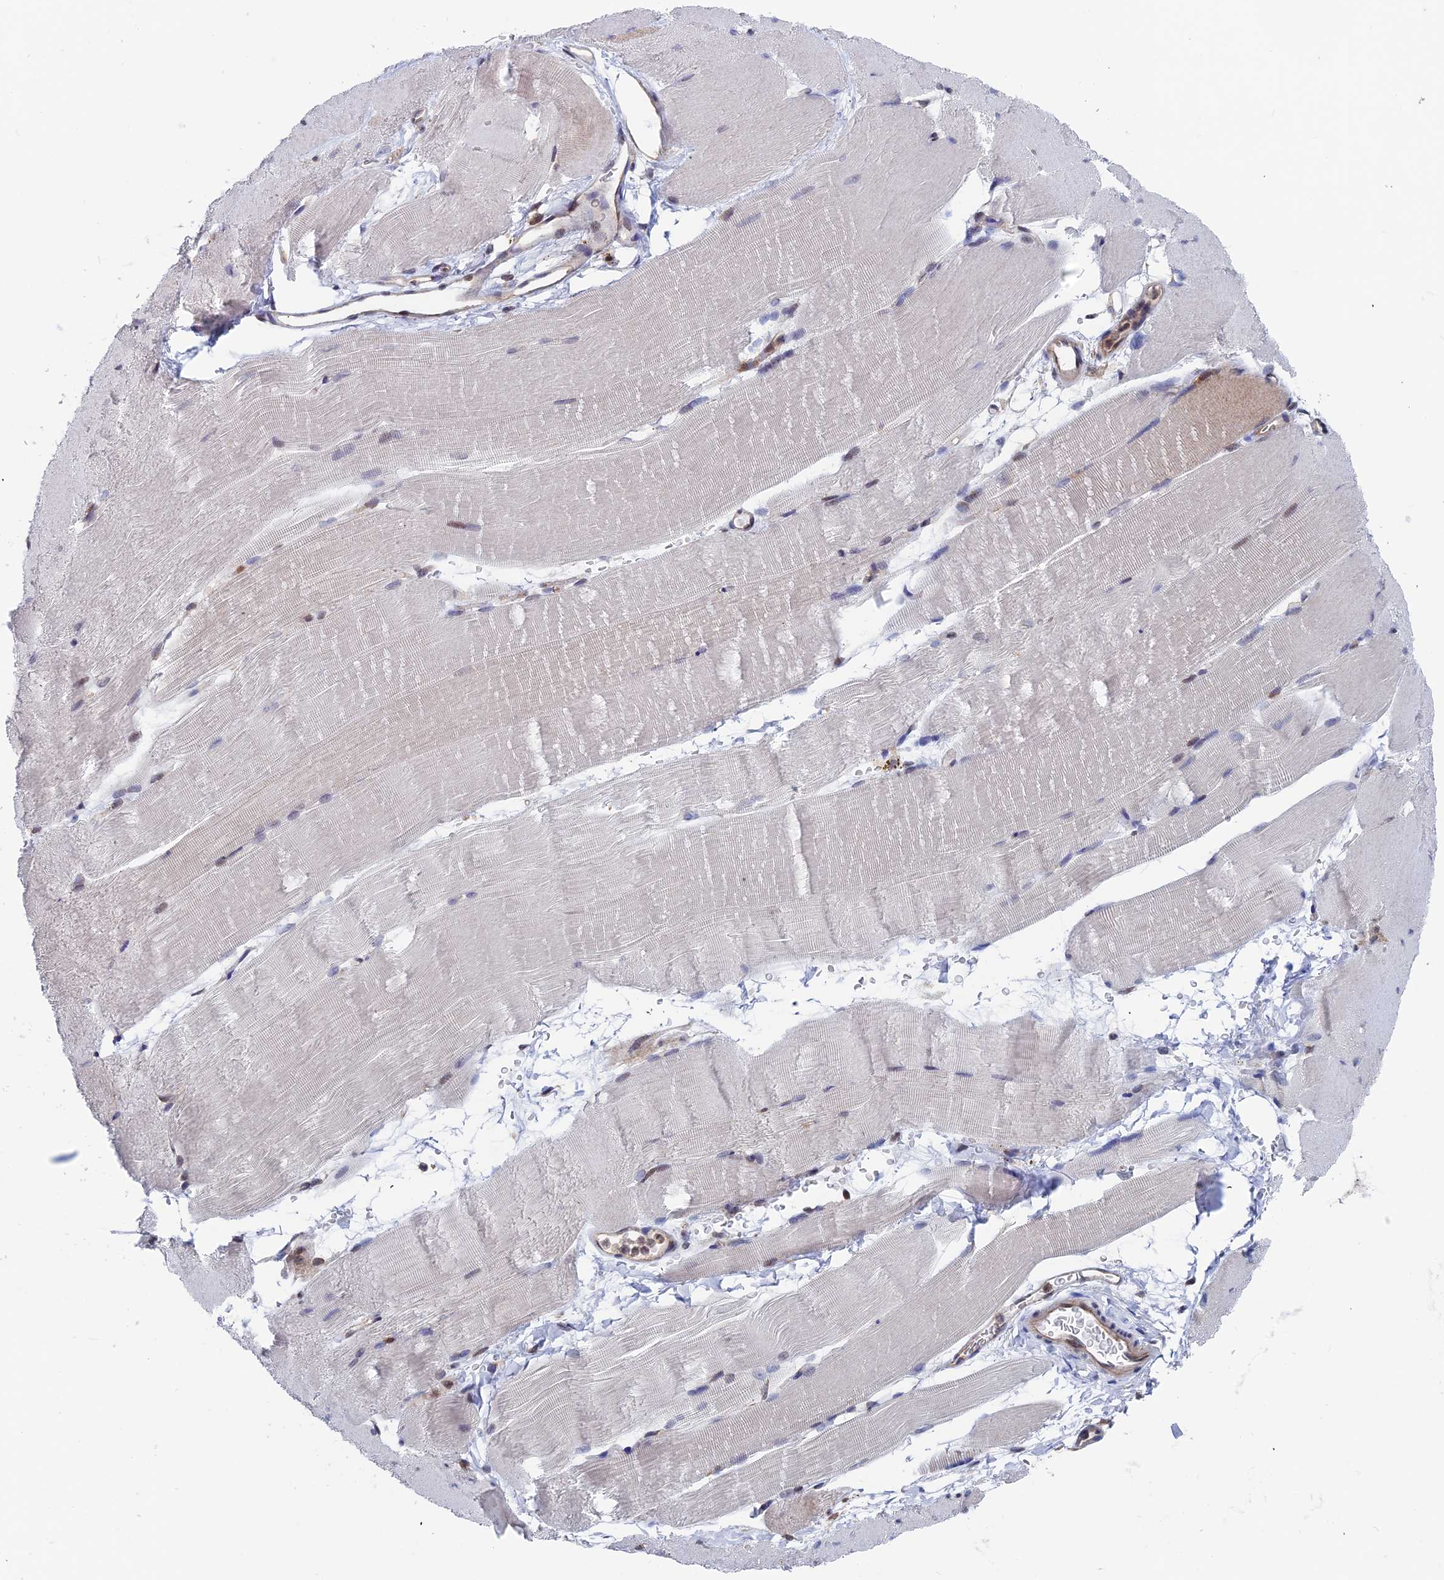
{"staining": {"intensity": "weak", "quantity": "<25%", "location": "cytoplasmic/membranous"}, "tissue": "skeletal muscle", "cell_type": "Myocytes", "image_type": "normal", "snomed": [{"axis": "morphology", "description": "Normal tissue, NOS"}, {"axis": "topography", "description": "Skeletal muscle"}, {"axis": "topography", "description": "Parathyroid gland"}], "caption": "IHC of normal skeletal muscle displays no staining in myocytes. (DAB (3,3'-diaminobenzidine) immunohistochemistry, high magnification).", "gene": "IGBP1", "patient": {"sex": "female", "age": 37}}